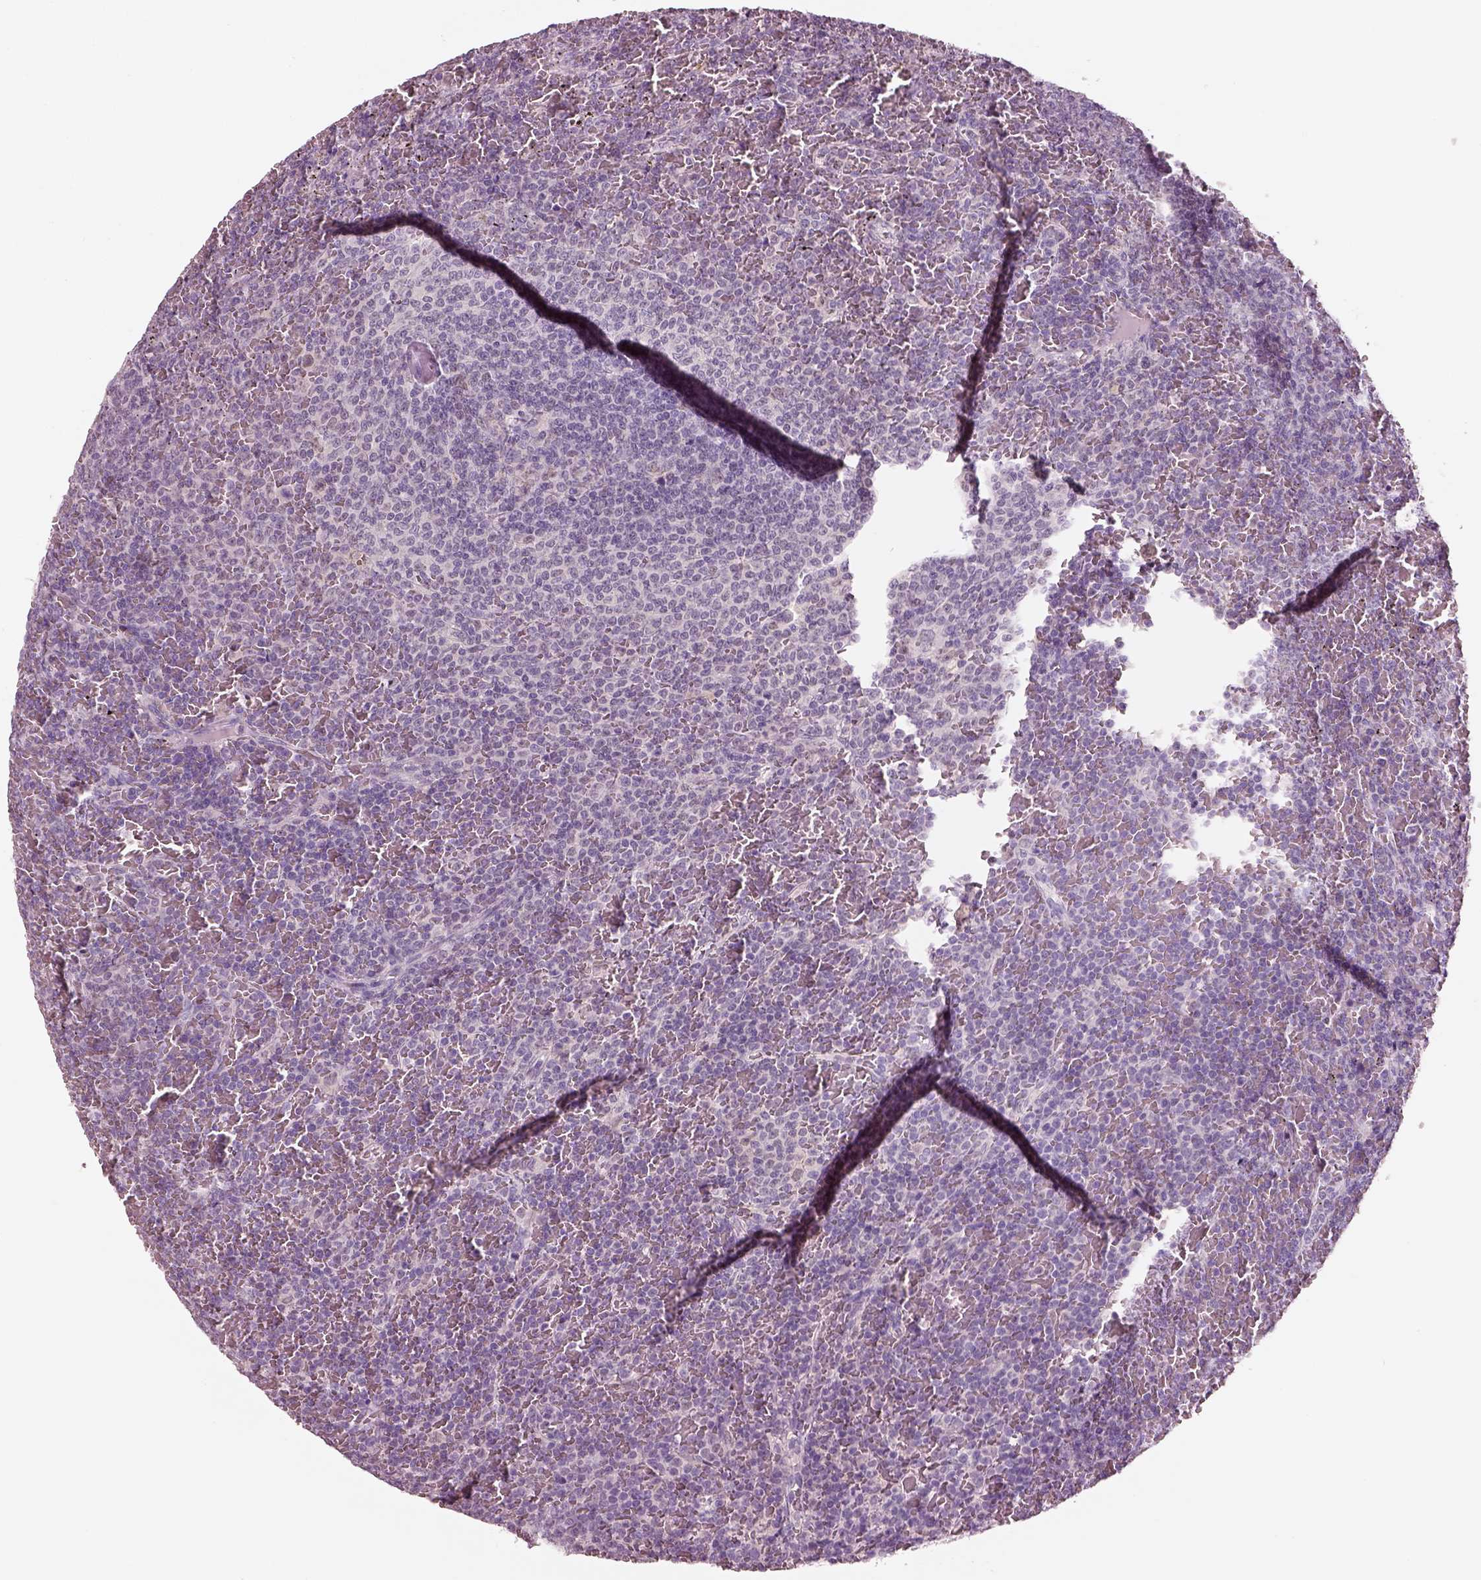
{"staining": {"intensity": "negative", "quantity": "none", "location": "none"}, "tissue": "lymphoma", "cell_type": "Tumor cells", "image_type": "cancer", "snomed": [{"axis": "morphology", "description": "Malignant lymphoma, non-Hodgkin's type, Low grade"}, {"axis": "topography", "description": "Spleen"}], "caption": "High magnification brightfield microscopy of lymphoma stained with DAB (3,3'-diaminobenzidine) (brown) and counterstained with hematoxylin (blue): tumor cells show no significant positivity.", "gene": "ELSPBP1", "patient": {"sex": "female", "age": 77}}